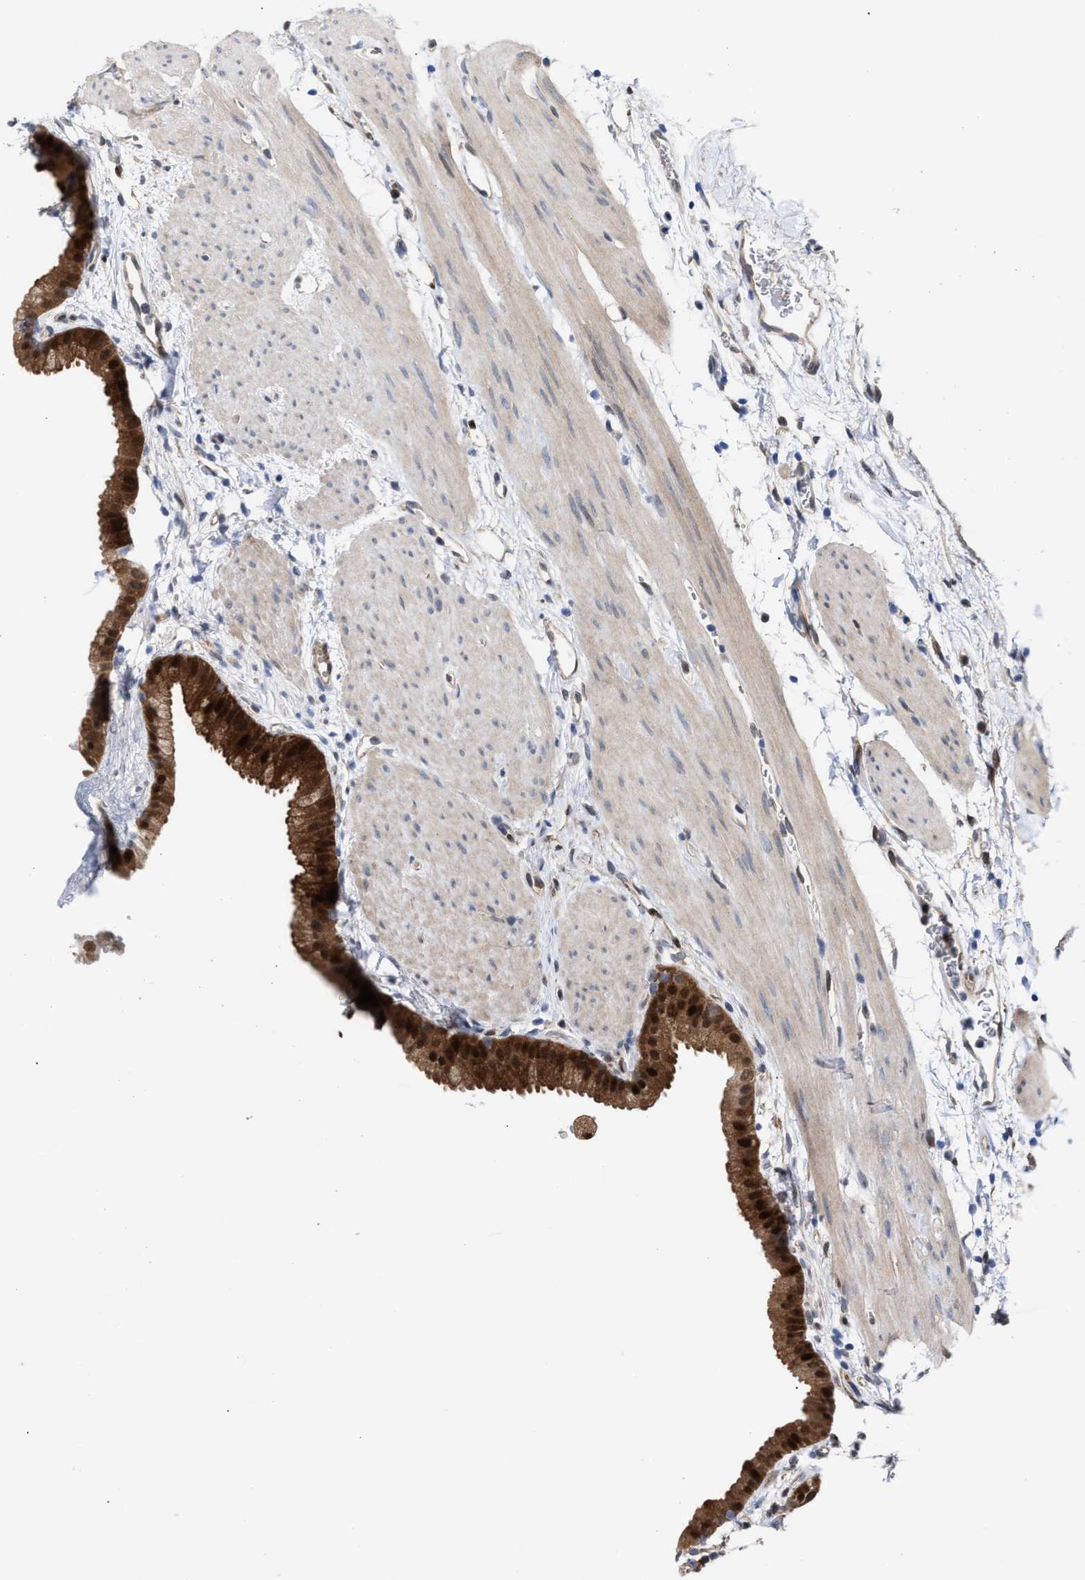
{"staining": {"intensity": "strong", "quantity": ">75%", "location": "cytoplasmic/membranous,nuclear"}, "tissue": "gallbladder", "cell_type": "Glandular cells", "image_type": "normal", "snomed": [{"axis": "morphology", "description": "Normal tissue, NOS"}, {"axis": "topography", "description": "Gallbladder"}], "caption": "Immunohistochemical staining of benign human gallbladder demonstrates >75% levels of strong cytoplasmic/membranous,nuclear protein staining in about >75% of glandular cells.", "gene": "TP53I3", "patient": {"sex": "female", "age": 64}}